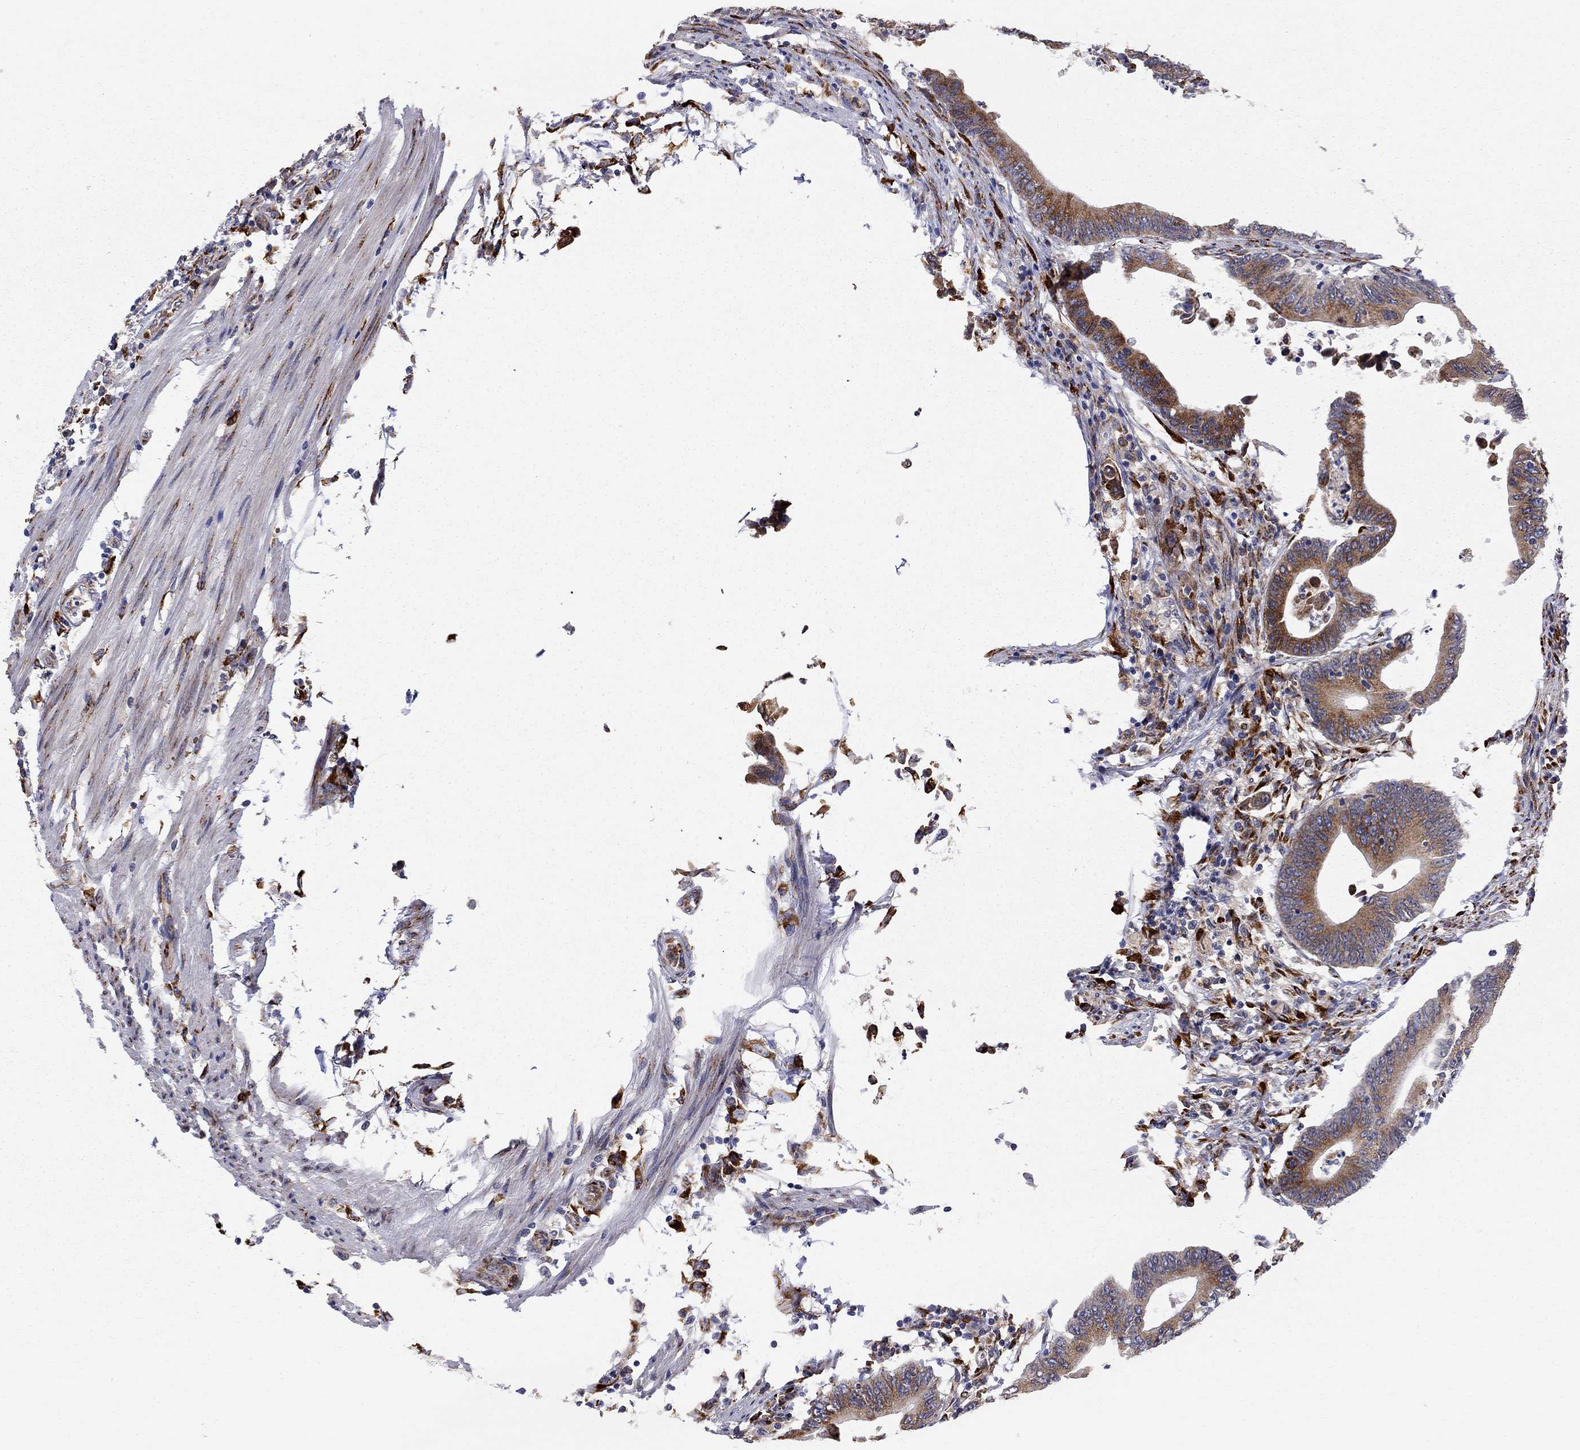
{"staining": {"intensity": "moderate", "quantity": "25%-75%", "location": "cytoplasmic/membranous"}, "tissue": "colorectal cancer", "cell_type": "Tumor cells", "image_type": "cancer", "snomed": [{"axis": "morphology", "description": "Adenocarcinoma, NOS"}, {"axis": "topography", "description": "Colon"}], "caption": "Immunohistochemical staining of human colorectal adenocarcinoma demonstrates medium levels of moderate cytoplasmic/membranous expression in approximately 25%-75% of tumor cells. (brown staining indicates protein expression, while blue staining denotes nuclei).", "gene": "CASTOR1", "patient": {"sex": "female", "age": 90}}